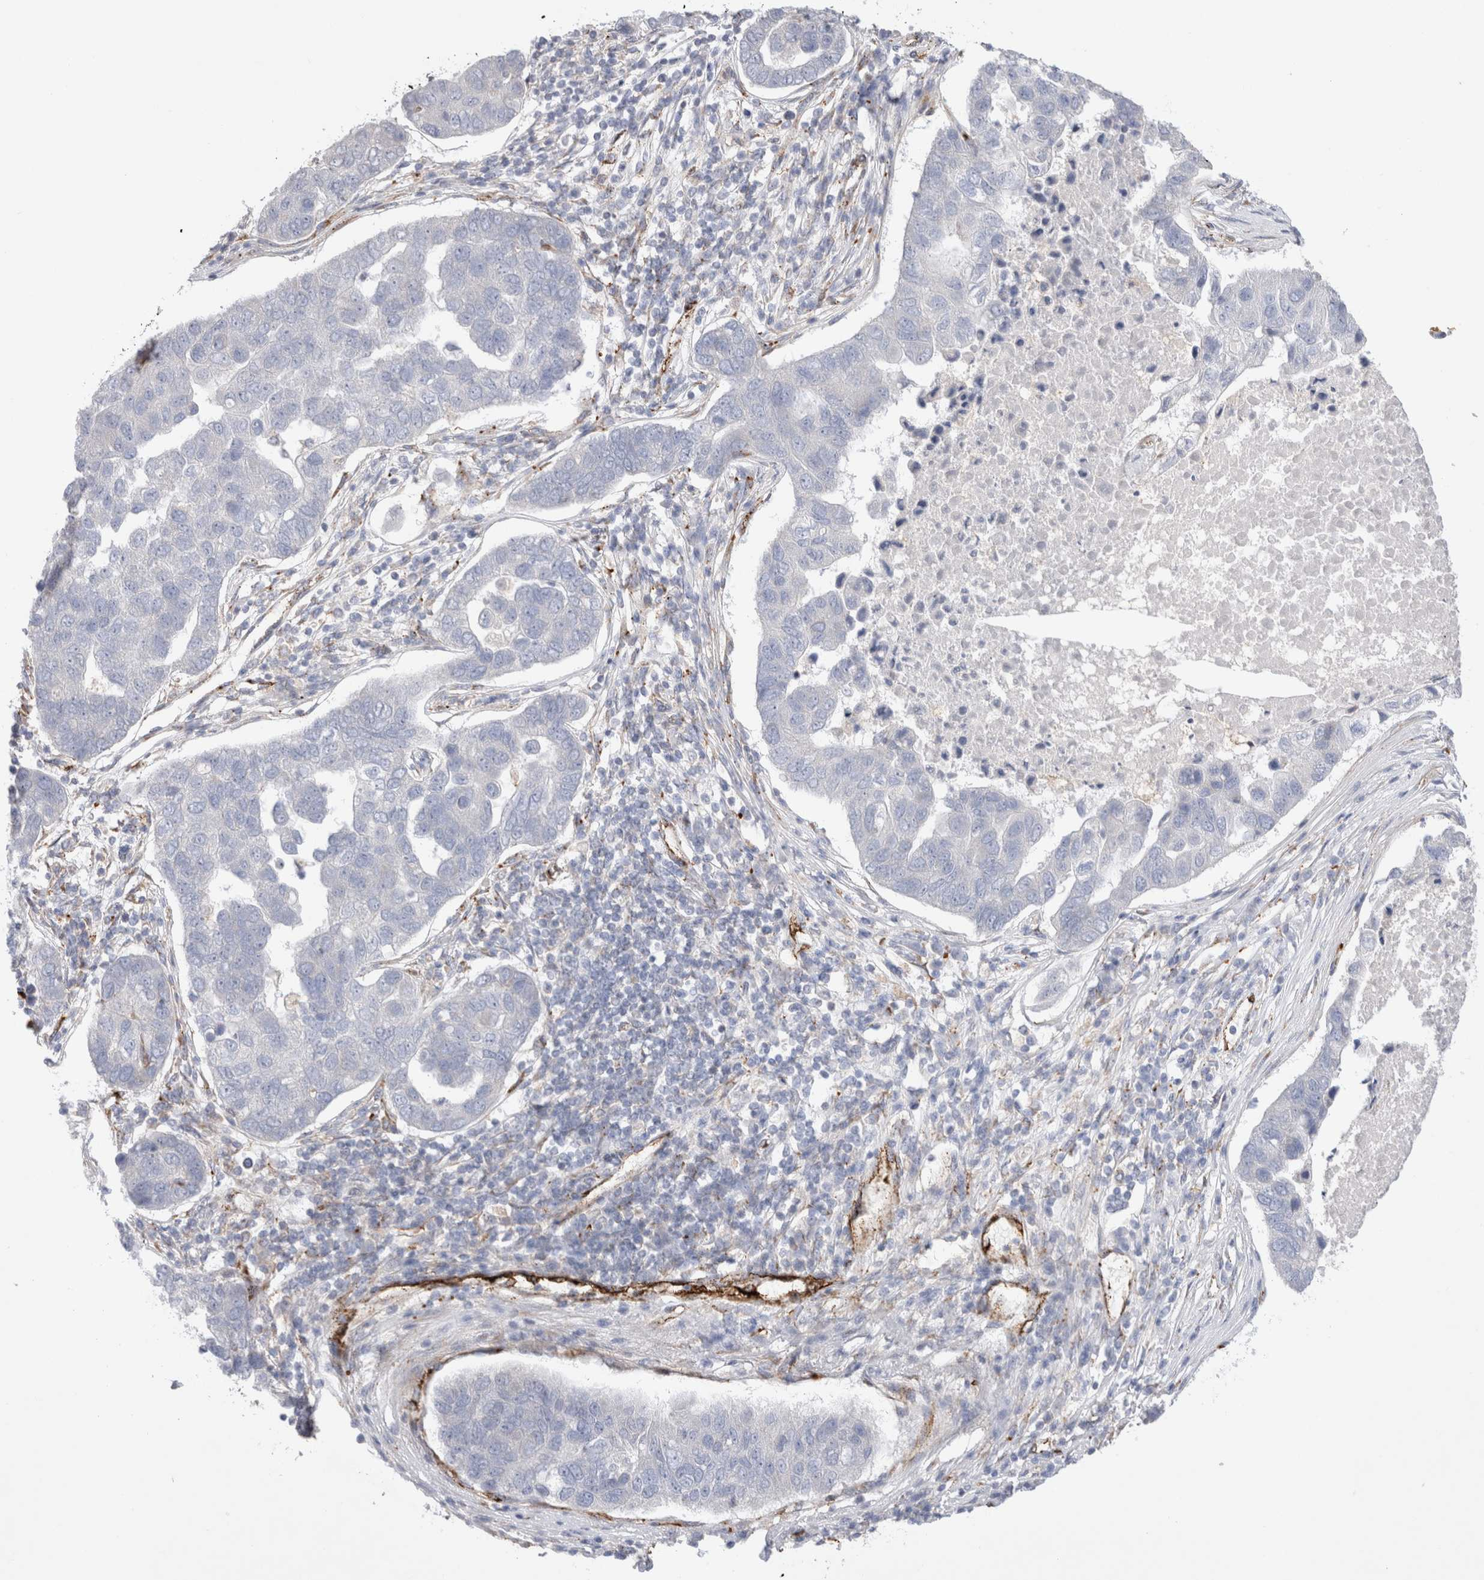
{"staining": {"intensity": "negative", "quantity": "none", "location": "none"}, "tissue": "pancreatic cancer", "cell_type": "Tumor cells", "image_type": "cancer", "snomed": [{"axis": "morphology", "description": "Adenocarcinoma, NOS"}, {"axis": "topography", "description": "Pancreas"}], "caption": "Photomicrograph shows no protein expression in tumor cells of pancreatic cancer (adenocarcinoma) tissue.", "gene": "CNPY4", "patient": {"sex": "female", "age": 61}}